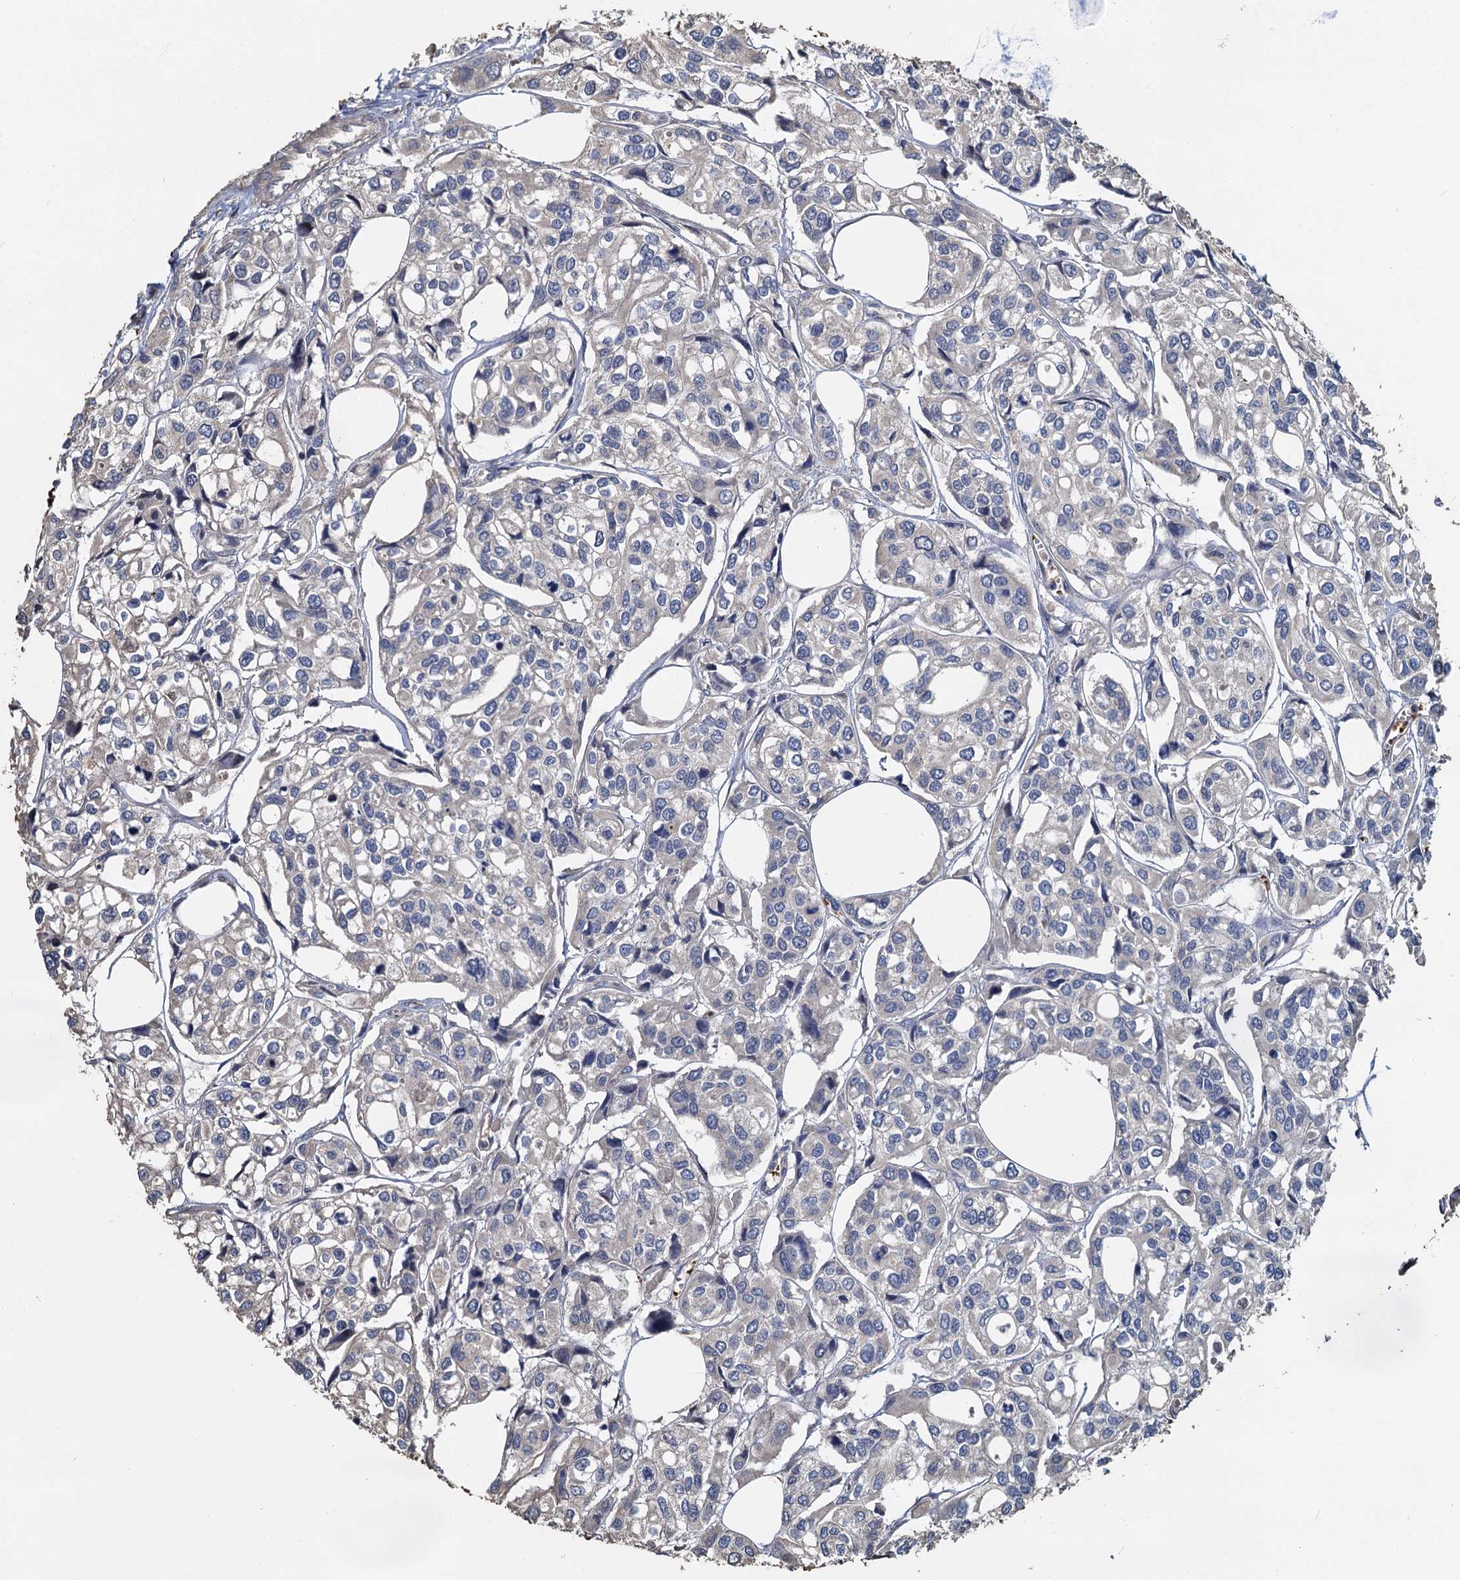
{"staining": {"intensity": "negative", "quantity": "none", "location": "none"}, "tissue": "urothelial cancer", "cell_type": "Tumor cells", "image_type": "cancer", "snomed": [{"axis": "morphology", "description": "Urothelial carcinoma, High grade"}, {"axis": "topography", "description": "Urinary bladder"}], "caption": "Urothelial carcinoma (high-grade) was stained to show a protein in brown. There is no significant positivity in tumor cells.", "gene": "TCTN2", "patient": {"sex": "male", "age": 67}}